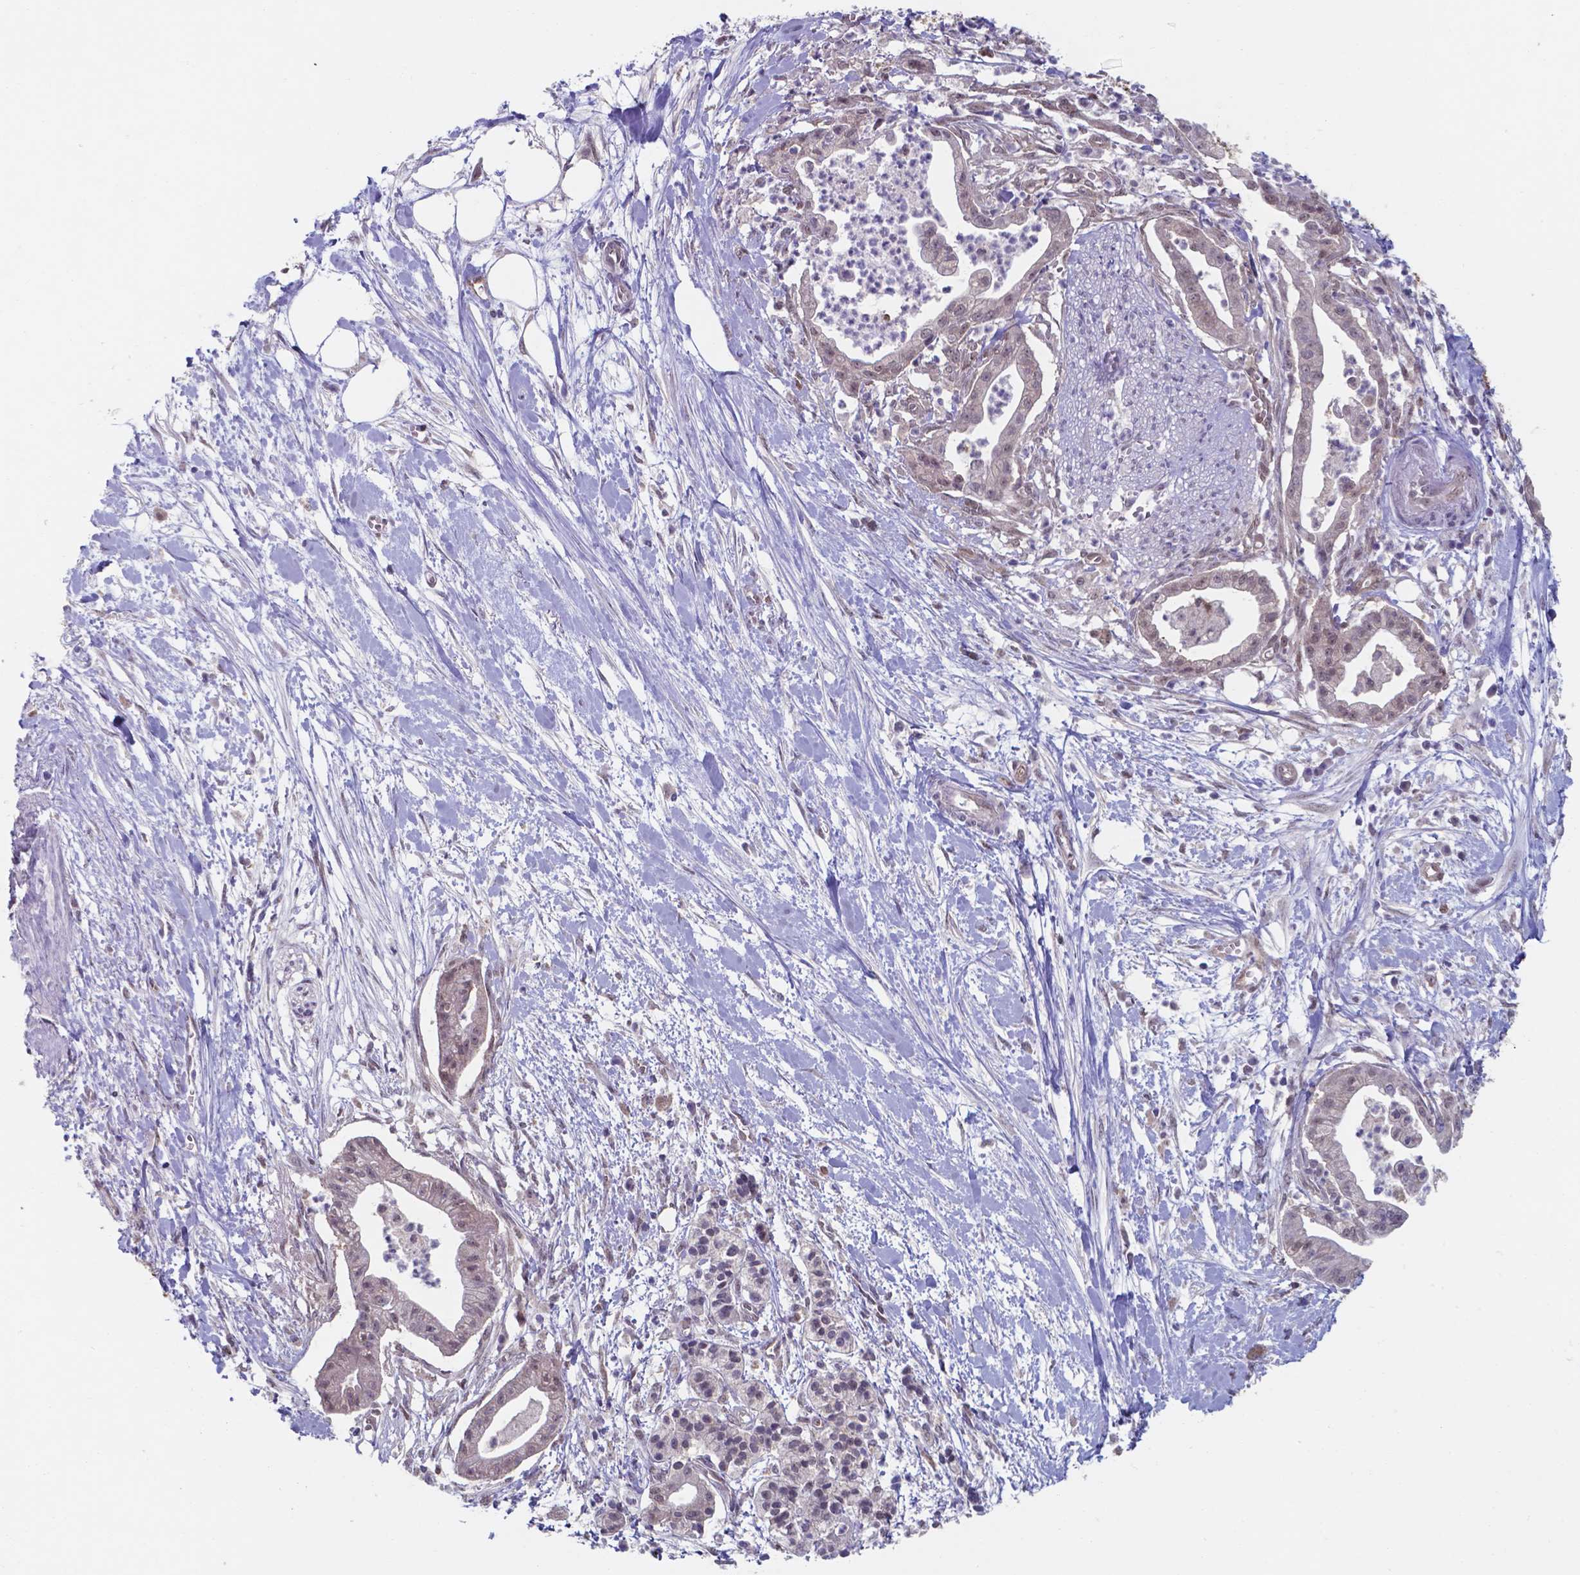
{"staining": {"intensity": "weak", "quantity": "25%-75%", "location": "nuclear"}, "tissue": "pancreatic cancer", "cell_type": "Tumor cells", "image_type": "cancer", "snomed": [{"axis": "morphology", "description": "Normal tissue, NOS"}, {"axis": "morphology", "description": "Adenocarcinoma, NOS"}, {"axis": "topography", "description": "Lymph node"}, {"axis": "topography", "description": "Pancreas"}], "caption": "An immunohistochemistry micrograph of neoplastic tissue is shown. Protein staining in brown highlights weak nuclear positivity in pancreatic adenocarcinoma within tumor cells. The staining is performed using DAB brown chromogen to label protein expression. The nuclei are counter-stained blue using hematoxylin.", "gene": "UBE2E2", "patient": {"sex": "female", "age": 58}}